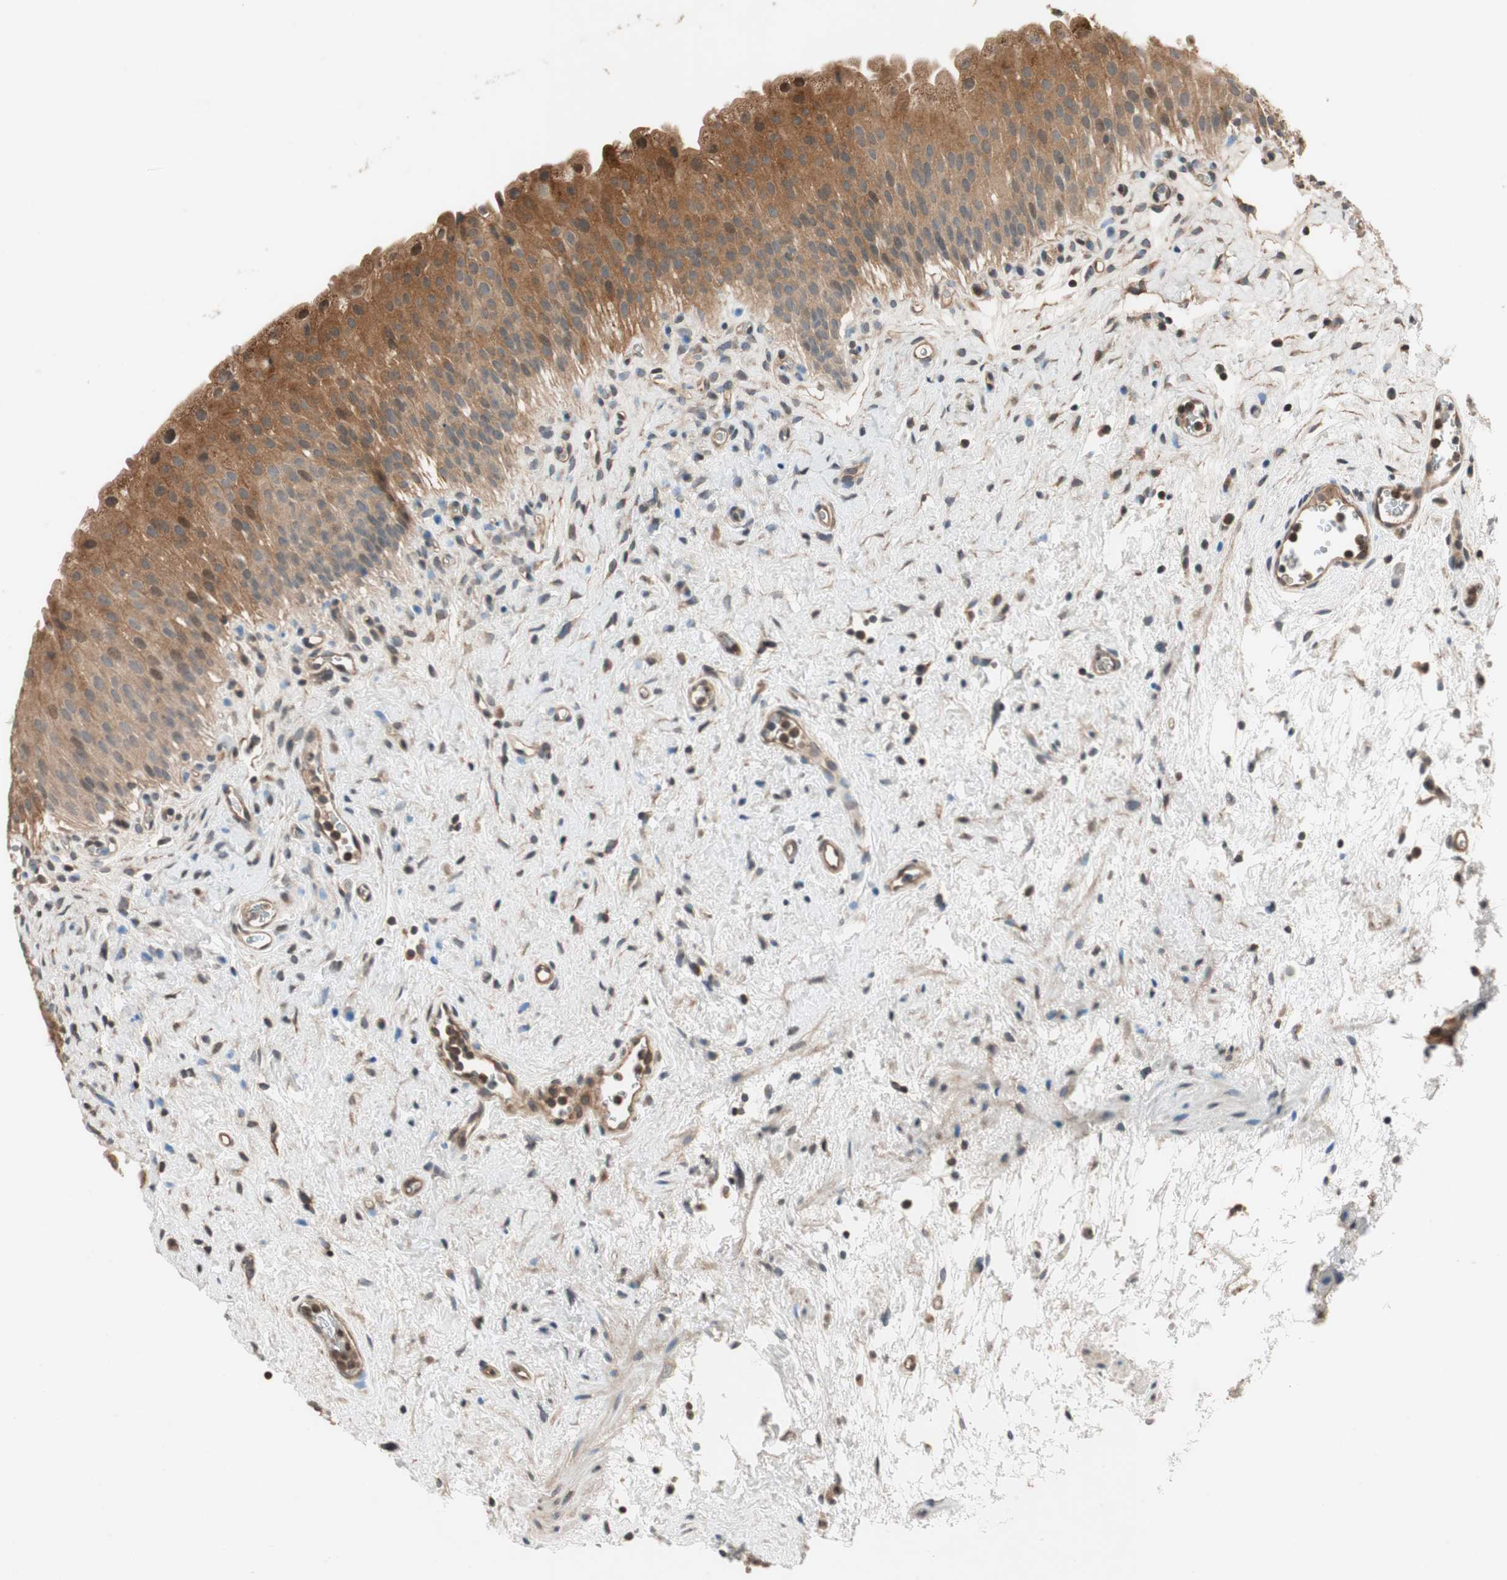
{"staining": {"intensity": "moderate", "quantity": ">75%", "location": "cytoplasmic/membranous"}, "tissue": "urinary bladder", "cell_type": "Urothelial cells", "image_type": "normal", "snomed": [{"axis": "morphology", "description": "Normal tissue, NOS"}, {"axis": "morphology", "description": "Urothelial carcinoma, High grade"}, {"axis": "topography", "description": "Urinary bladder"}], "caption": "Urothelial cells display medium levels of moderate cytoplasmic/membranous staining in about >75% of cells in unremarkable human urinary bladder. (DAB (3,3'-diaminobenzidine) IHC, brown staining for protein, blue staining for nuclei).", "gene": "GCLM", "patient": {"sex": "male", "age": 46}}